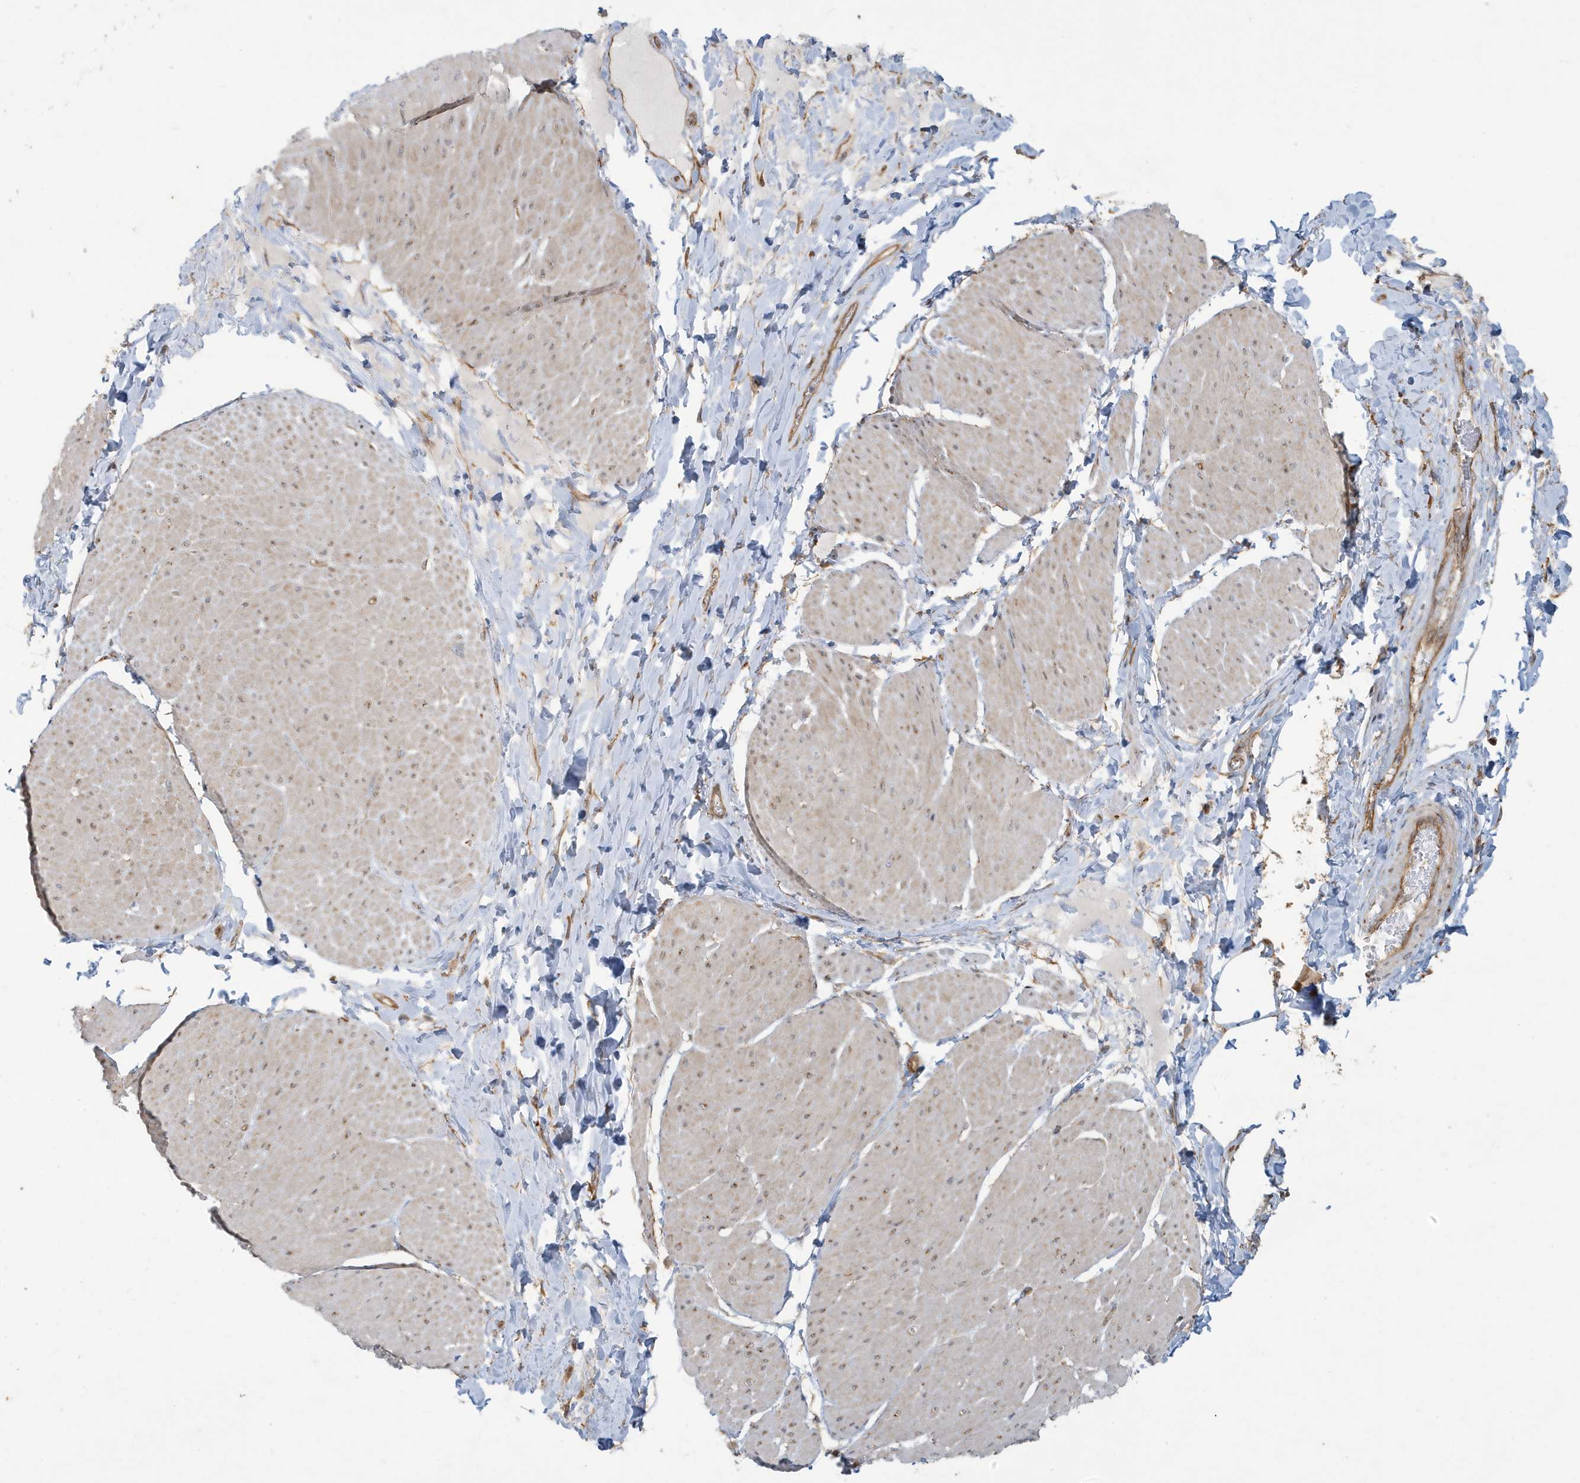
{"staining": {"intensity": "weak", "quantity": "25%-75%", "location": "cytoplasmic/membranous"}, "tissue": "smooth muscle", "cell_type": "Smooth muscle cells", "image_type": "normal", "snomed": [{"axis": "morphology", "description": "Urothelial carcinoma, High grade"}, {"axis": "topography", "description": "Urinary bladder"}], "caption": "There is low levels of weak cytoplasmic/membranous positivity in smooth muscle cells of unremarkable smooth muscle, as demonstrated by immunohistochemical staining (brown color).", "gene": "ATP23", "patient": {"sex": "male", "age": 46}}